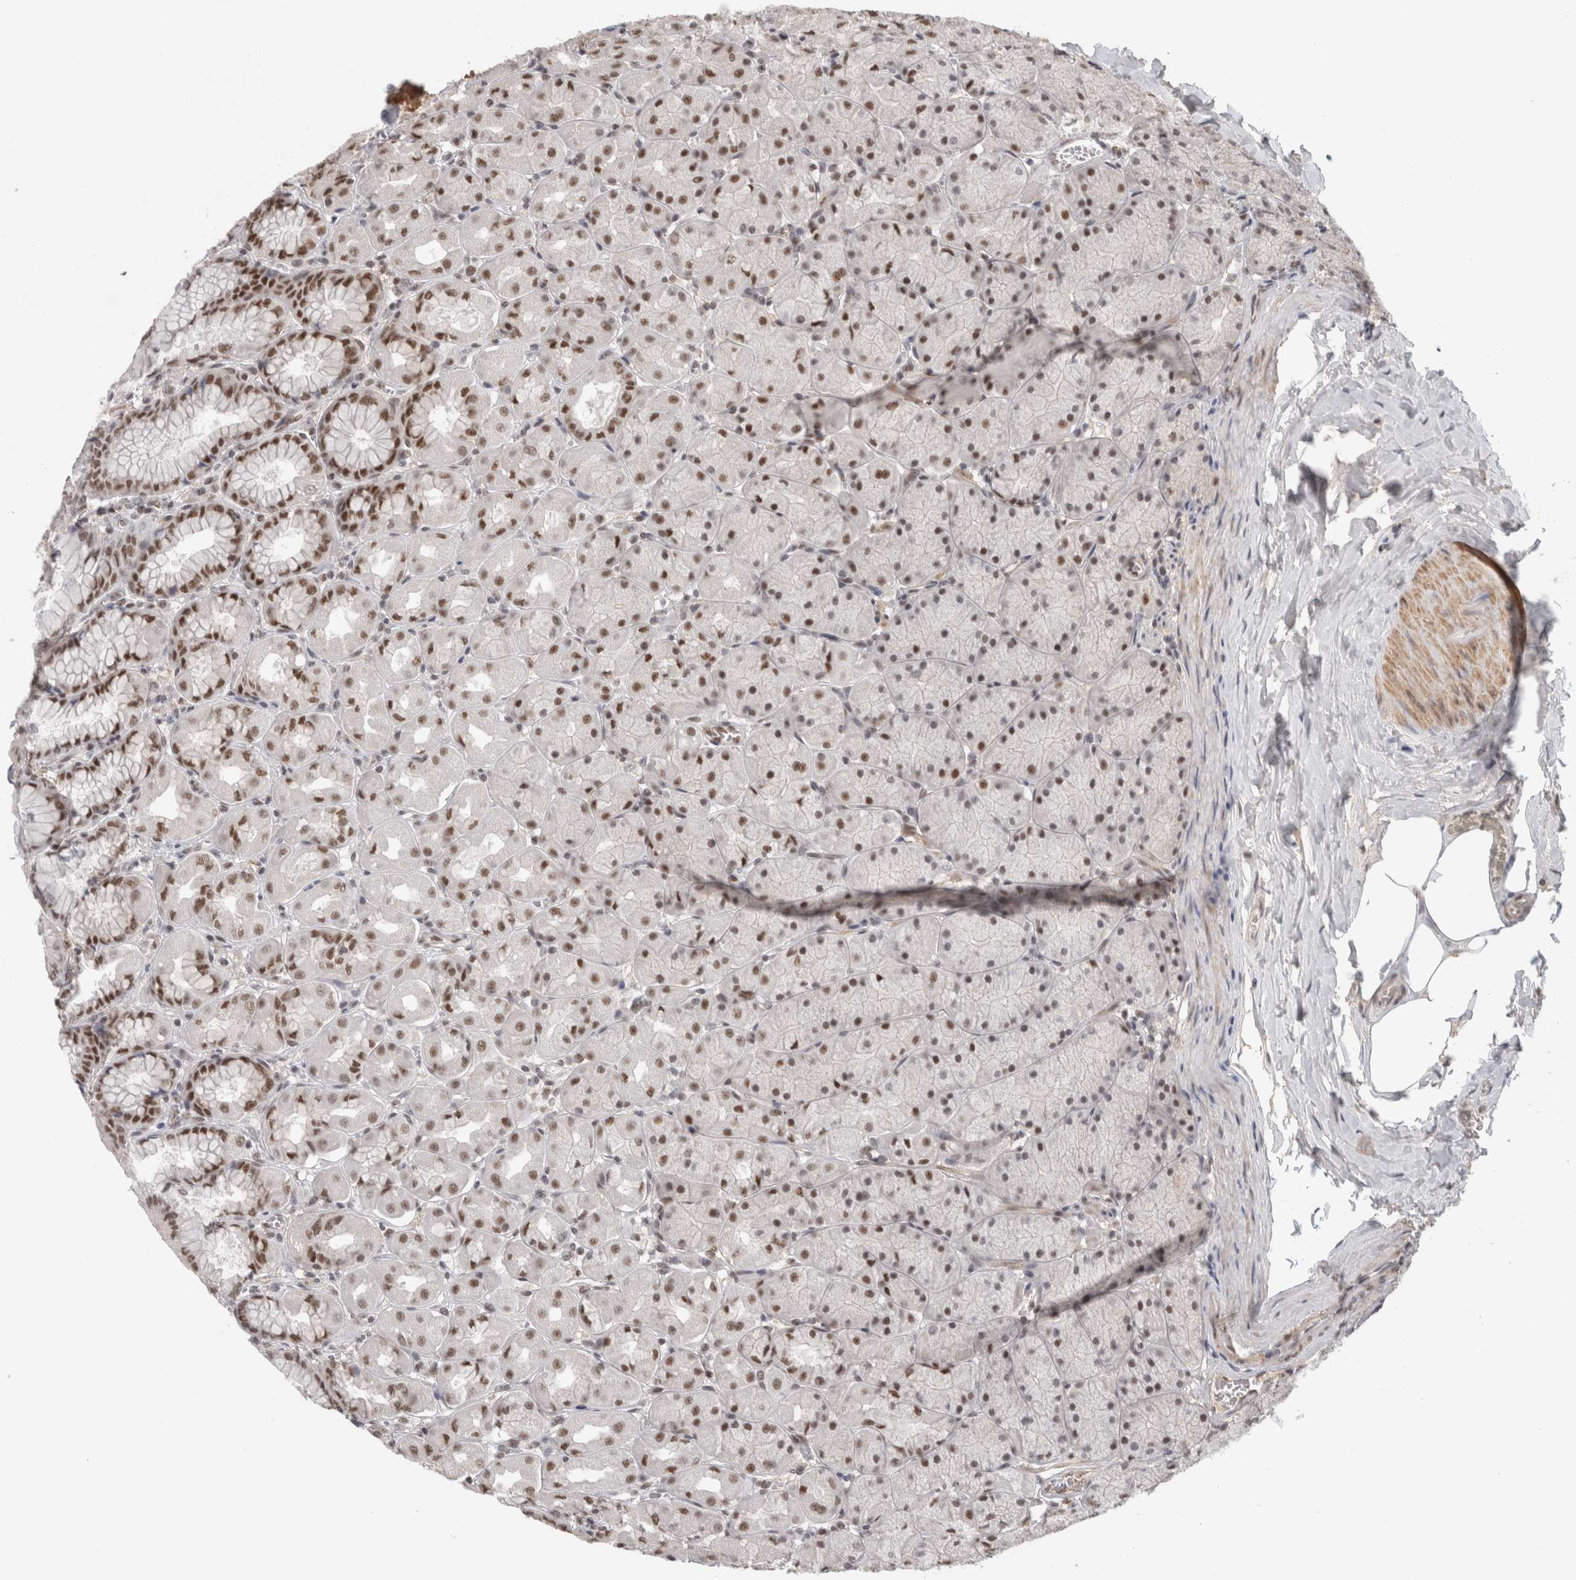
{"staining": {"intensity": "strong", "quantity": ">75%", "location": "nuclear"}, "tissue": "stomach", "cell_type": "Glandular cells", "image_type": "normal", "snomed": [{"axis": "morphology", "description": "Normal tissue, NOS"}, {"axis": "topography", "description": "Stomach, upper"}], "caption": "Immunohistochemistry (IHC) (DAB (3,3'-diaminobenzidine)) staining of unremarkable stomach demonstrates strong nuclear protein expression in approximately >75% of glandular cells.", "gene": "ZNF830", "patient": {"sex": "female", "age": 56}}